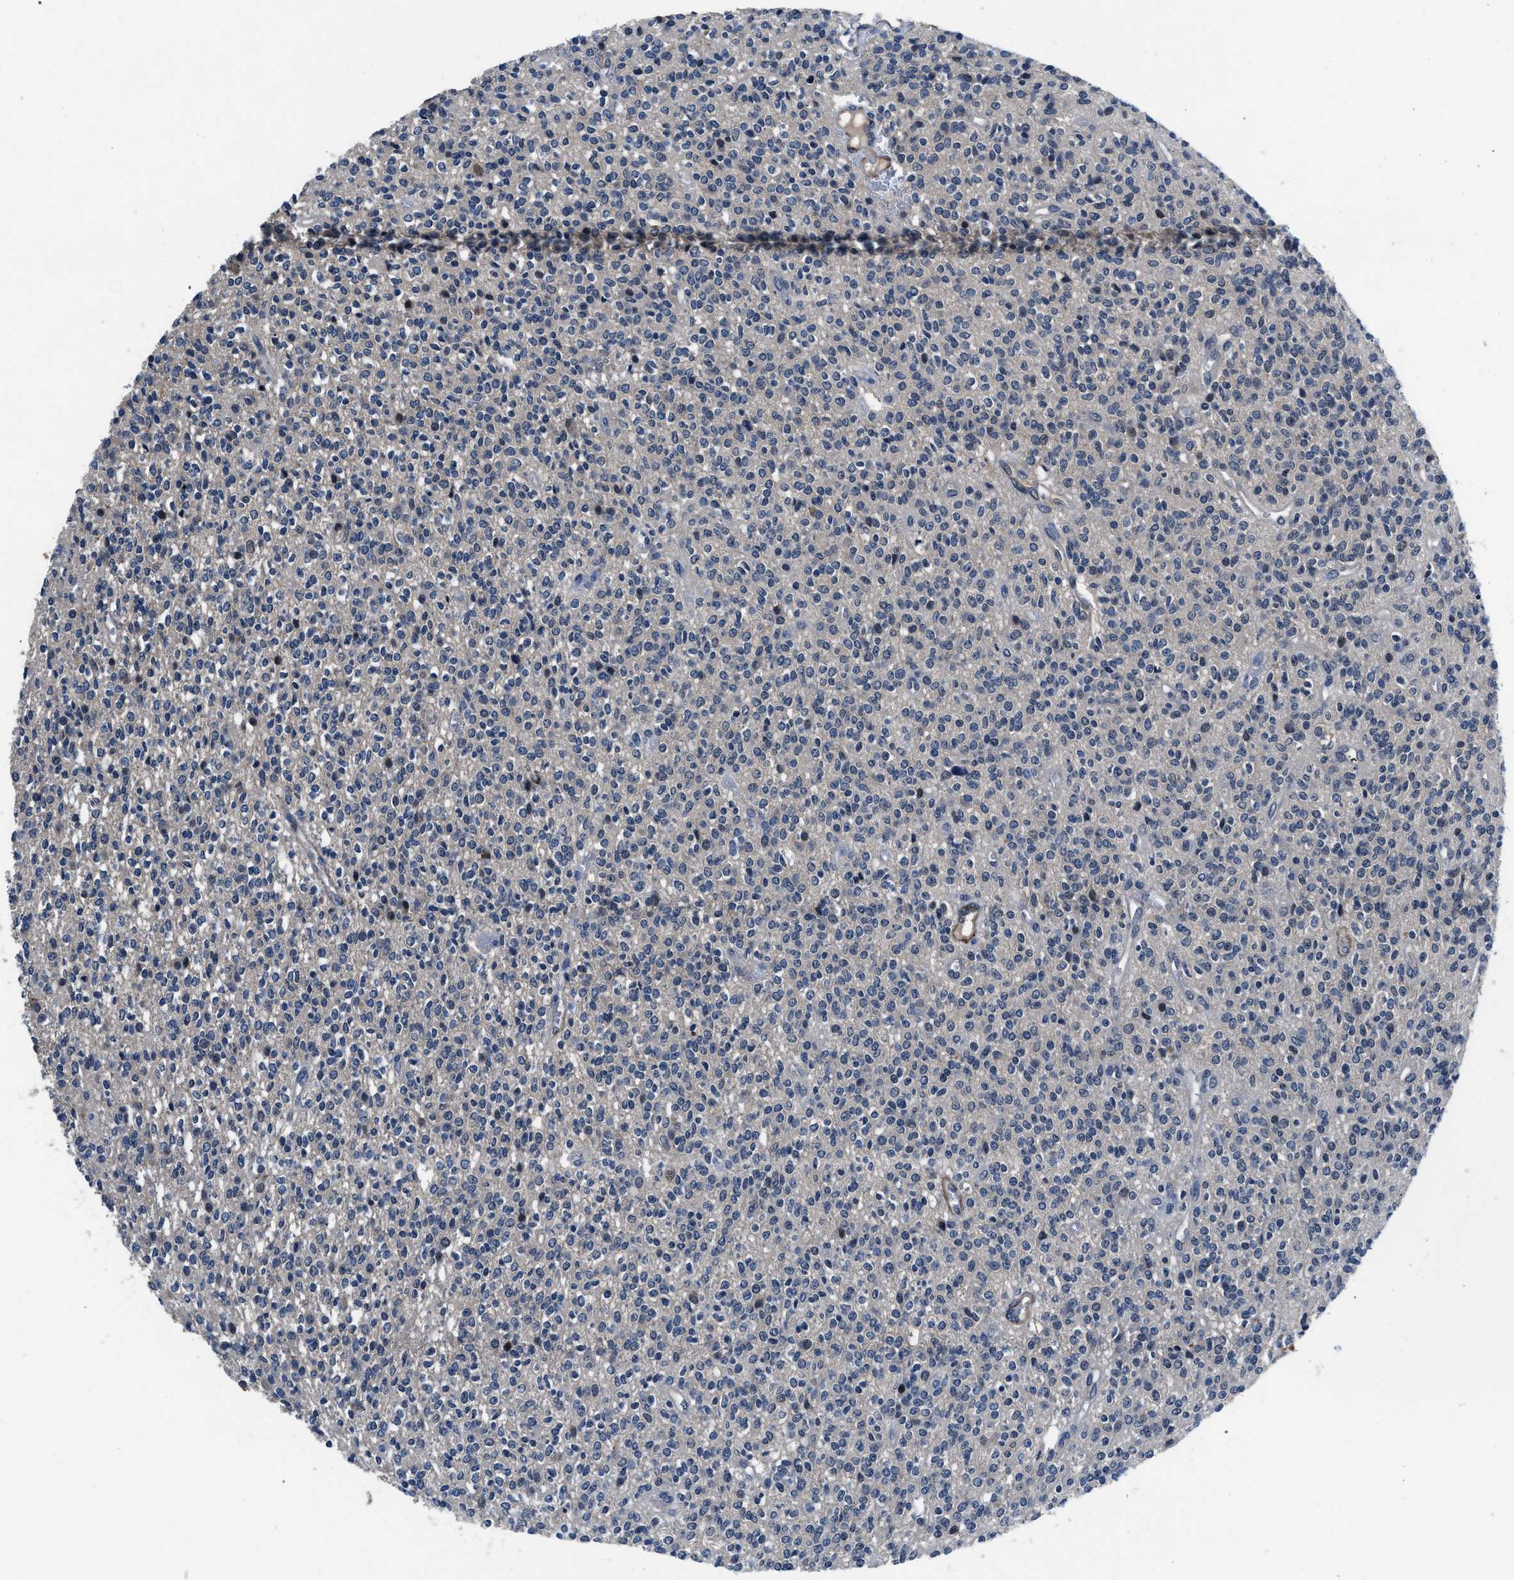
{"staining": {"intensity": "negative", "quantity": "none", "location": "none"}, "tissue": "glioma", "cell_type": "Tumor cells", "image_type": "cancer", "snomed": [{"axis": "morphology", "description": "Glioma, malignant, High grade"}, {"axis": "topography", "description": "Brain"}], "caption": "Image shows no significant protein staining in tumor cells of glioma.", "gene": "LANCL2", "patient": {"sex": "male", "age": 34}}